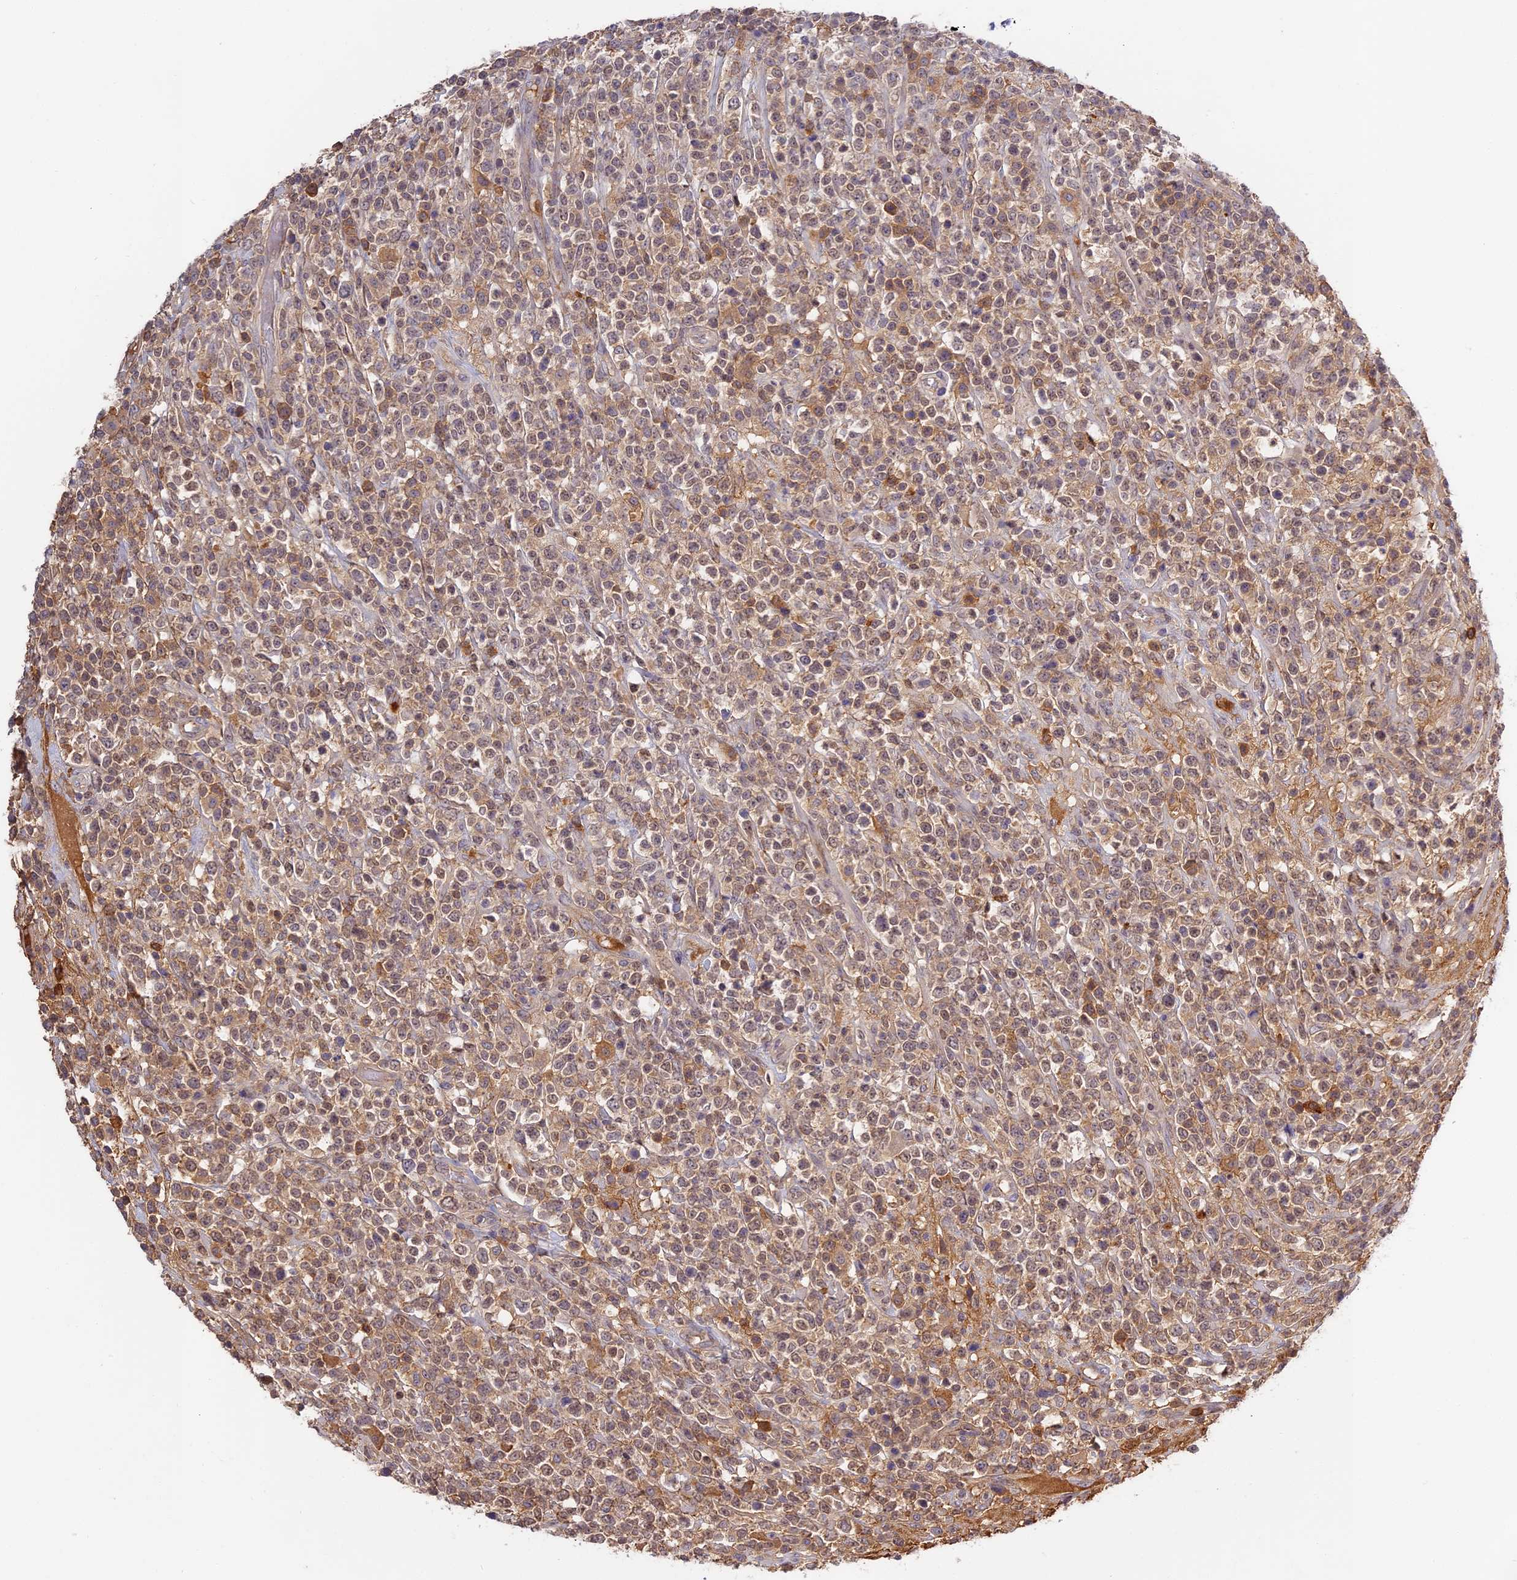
{"staining": {"intensity": "moderate", "quantity": ">75%", "location": "cytoplasmic/membranous"}, "tissue": "lymphoma", "cell_type": "Tumor cells", "image_type": "cancer", "snomed": [{"axis": "morphology", "description": "Malignant lymphoma, non-Hodgkin's type, High grade"}, {"axis": "topography", "description": "Colon"}], "caption": "Moderate cytoplasmic/membranous positivity for a protein is identified in about >75% of tumor cells of malignant lymphoma, non-Hodgkin's type (high-grade) using immunohistochemistry (IHC).", "gene": "ADGRD1", "patient": {"sex": "female", "age": 53}}